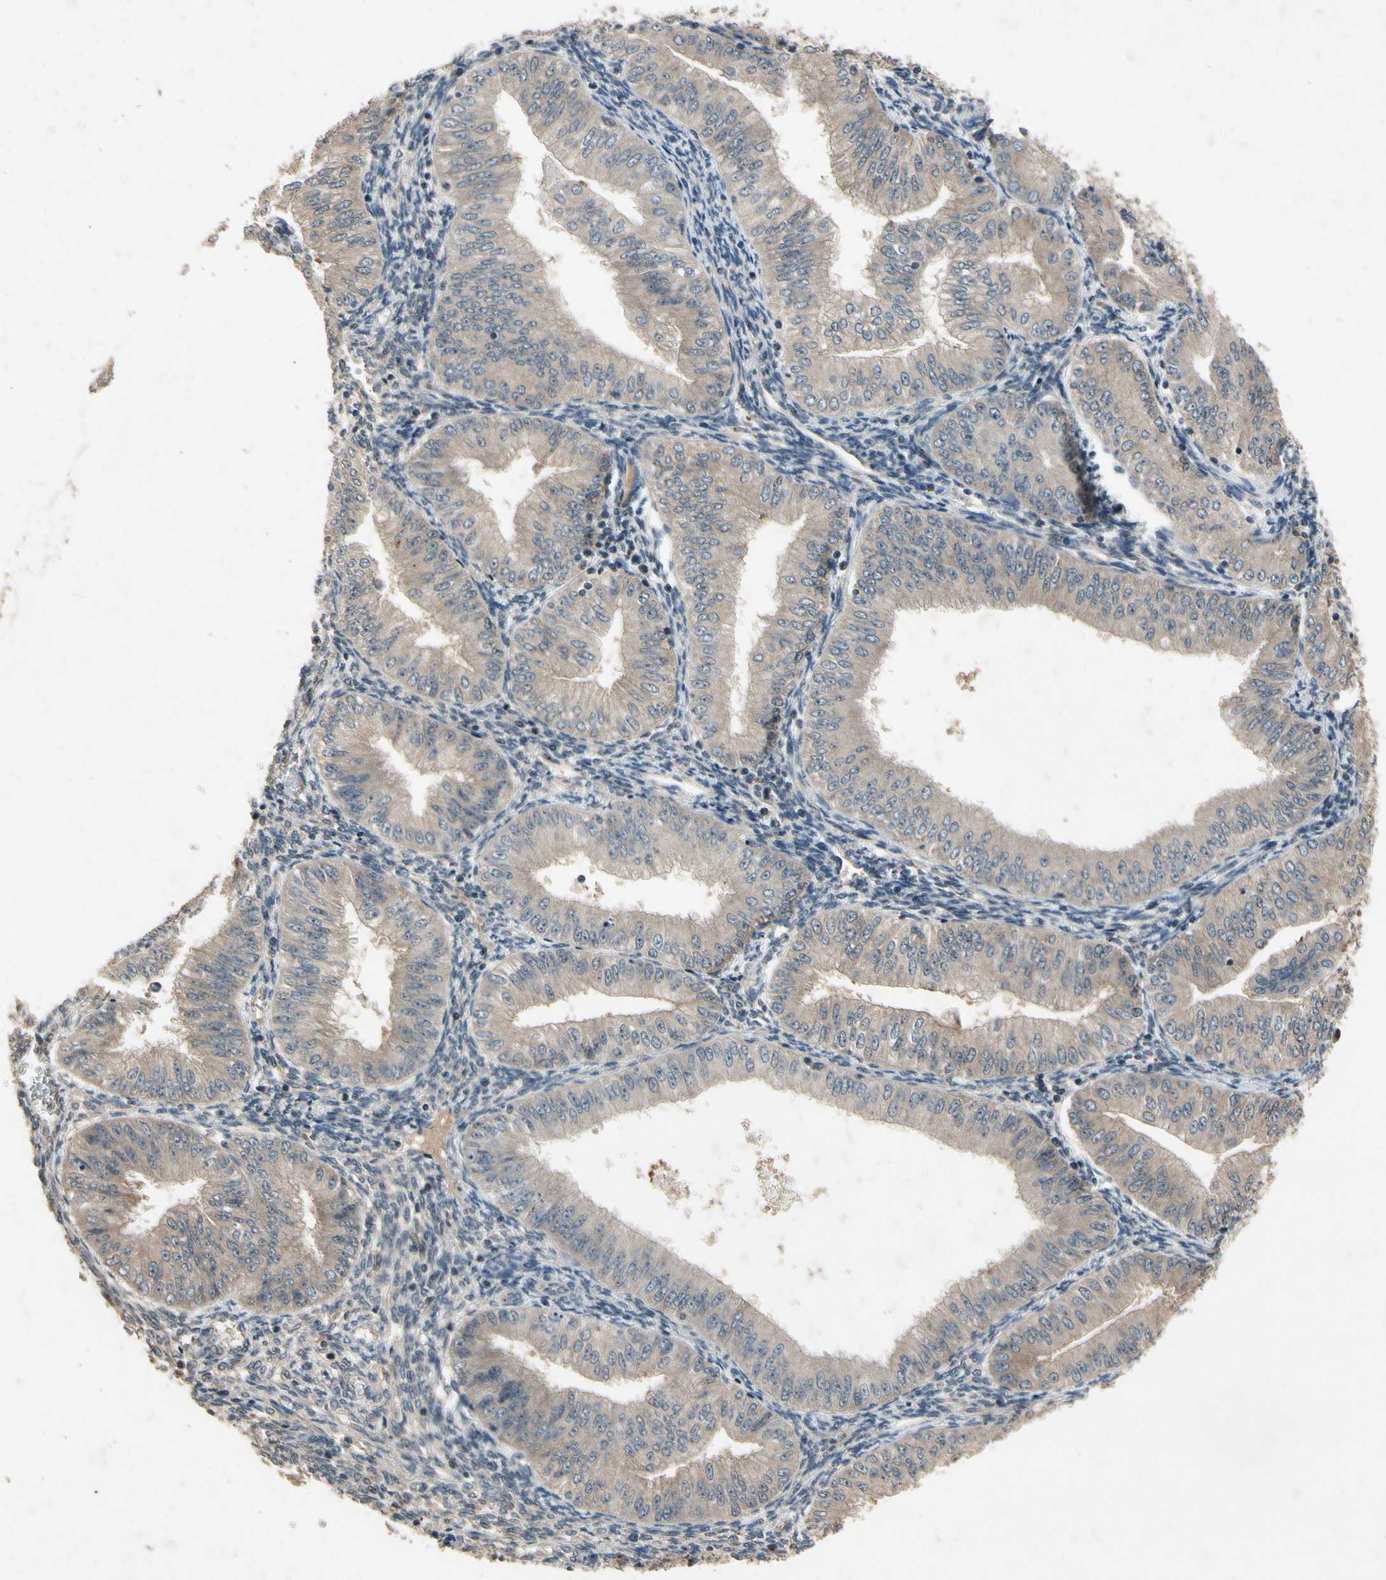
{"staining": {"intensity": "weak", "quantity": ">75%", "location": "cytoplasmic/membranous"}, "tissue": "endometrial cancer", "cell_type": "Tumor cells", "image_type": "cancer", "snomed": [{"axis": "morphology", "description": "Normal tissue, NOS"}, {"axis": "morphology", "description": "Adenocarcinoma, NOS"}, {"axis": "topography", "description": "Endometrium"}], "caption": "Endometrial cancer stained with a protein marker shows weak staining in tumor cells.", "gene": "DPY19L3", "patient": {"sex": "female", "age": 53}}